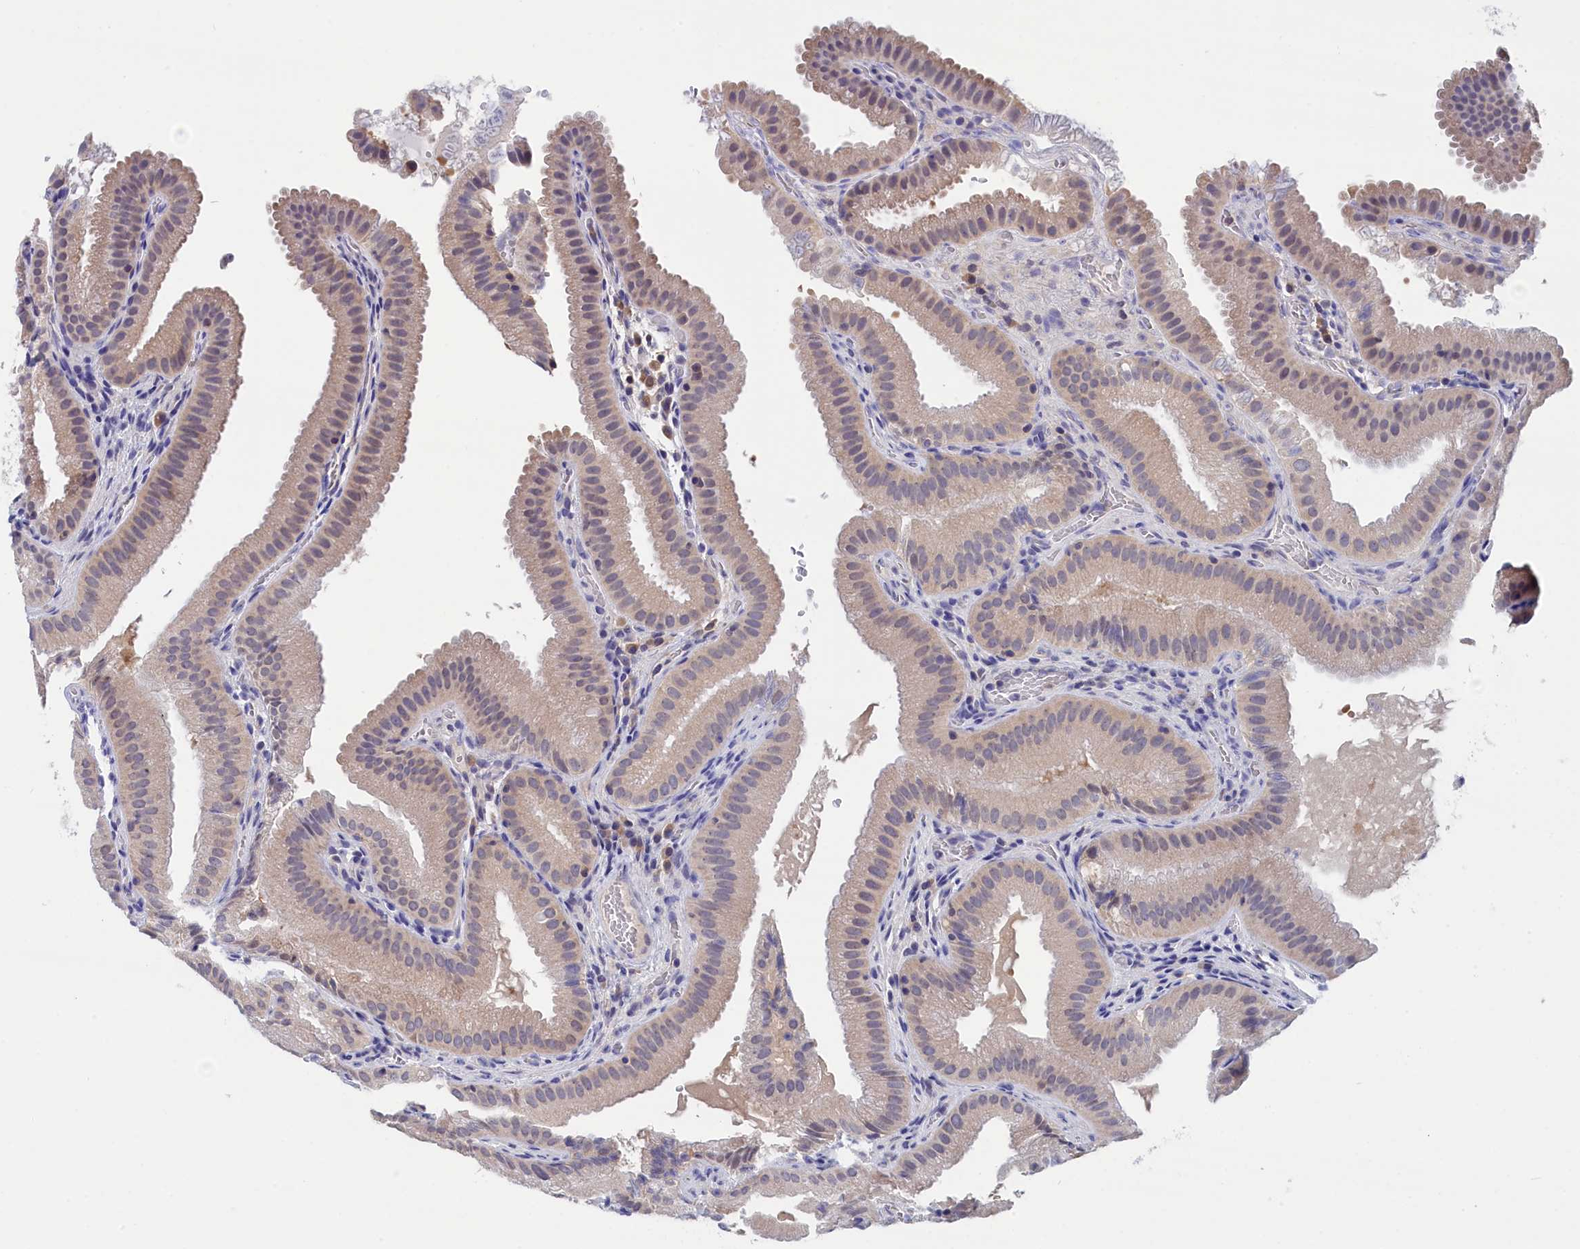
{"staining": {"intensity": "weak", "quantity": "<25%", "location": "cytoplasmic/membranous"}, "tissue": "gallbladder", "cell_type": "Glandular cells", "image_type": "normal", "snomed": [{"axis": "morphology", "description": "Normal tissue, NOS"}, {"axis": "topography", "description": "Gallbladder"}], "caption": "Immunohistochemical staining of unremarkable gallbladder shows no significant positivity in glandular cells. (Immunohistochemistry (ihc), brightfield microscopy, high magnification).", "gene": "PGP", "patient": {"sex": "female", "age": 30}}